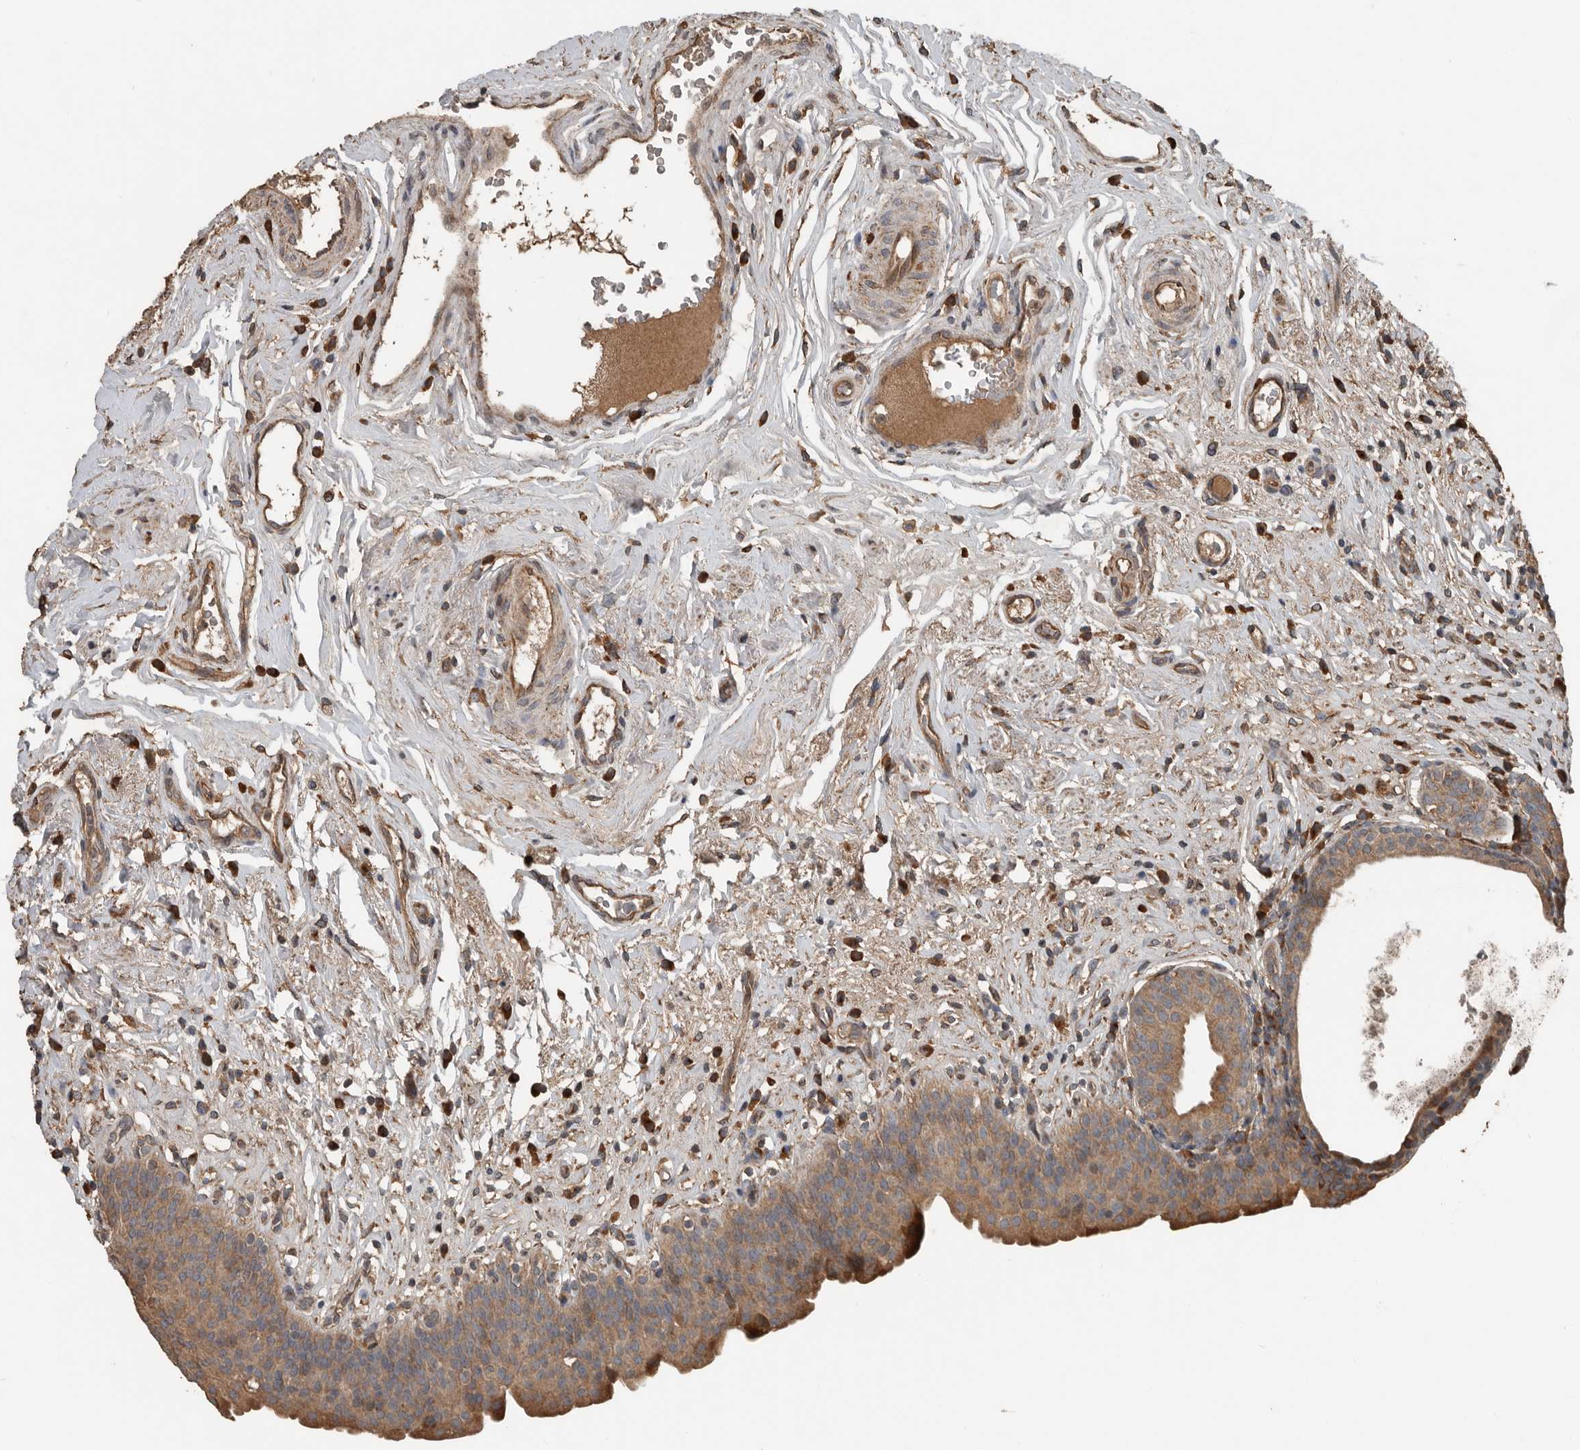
{"staining": {"intensity": "moderate", "quantity": ">75%", "location": "cytoplasmic/membranous"}, "tissue": "urinary bladder", "cell_type": "Urothelial cells", "image_type": "normal", "snomed": [{"axis": "morphology", "description": "Normal tissue, NOS"}, {"axis": "topography", "description": "Urinary bladder"}], "caption": "Protein expression analysis of benign human urinary bladder reveals moderate cytoplasmic/membranous staining in approximately >75% of urothelial cells. (brown staining indicates protein expression, while blue staining denotes nuclei).", "gene": "RNF207", "patient": {"sex": "male", "age": 83}}